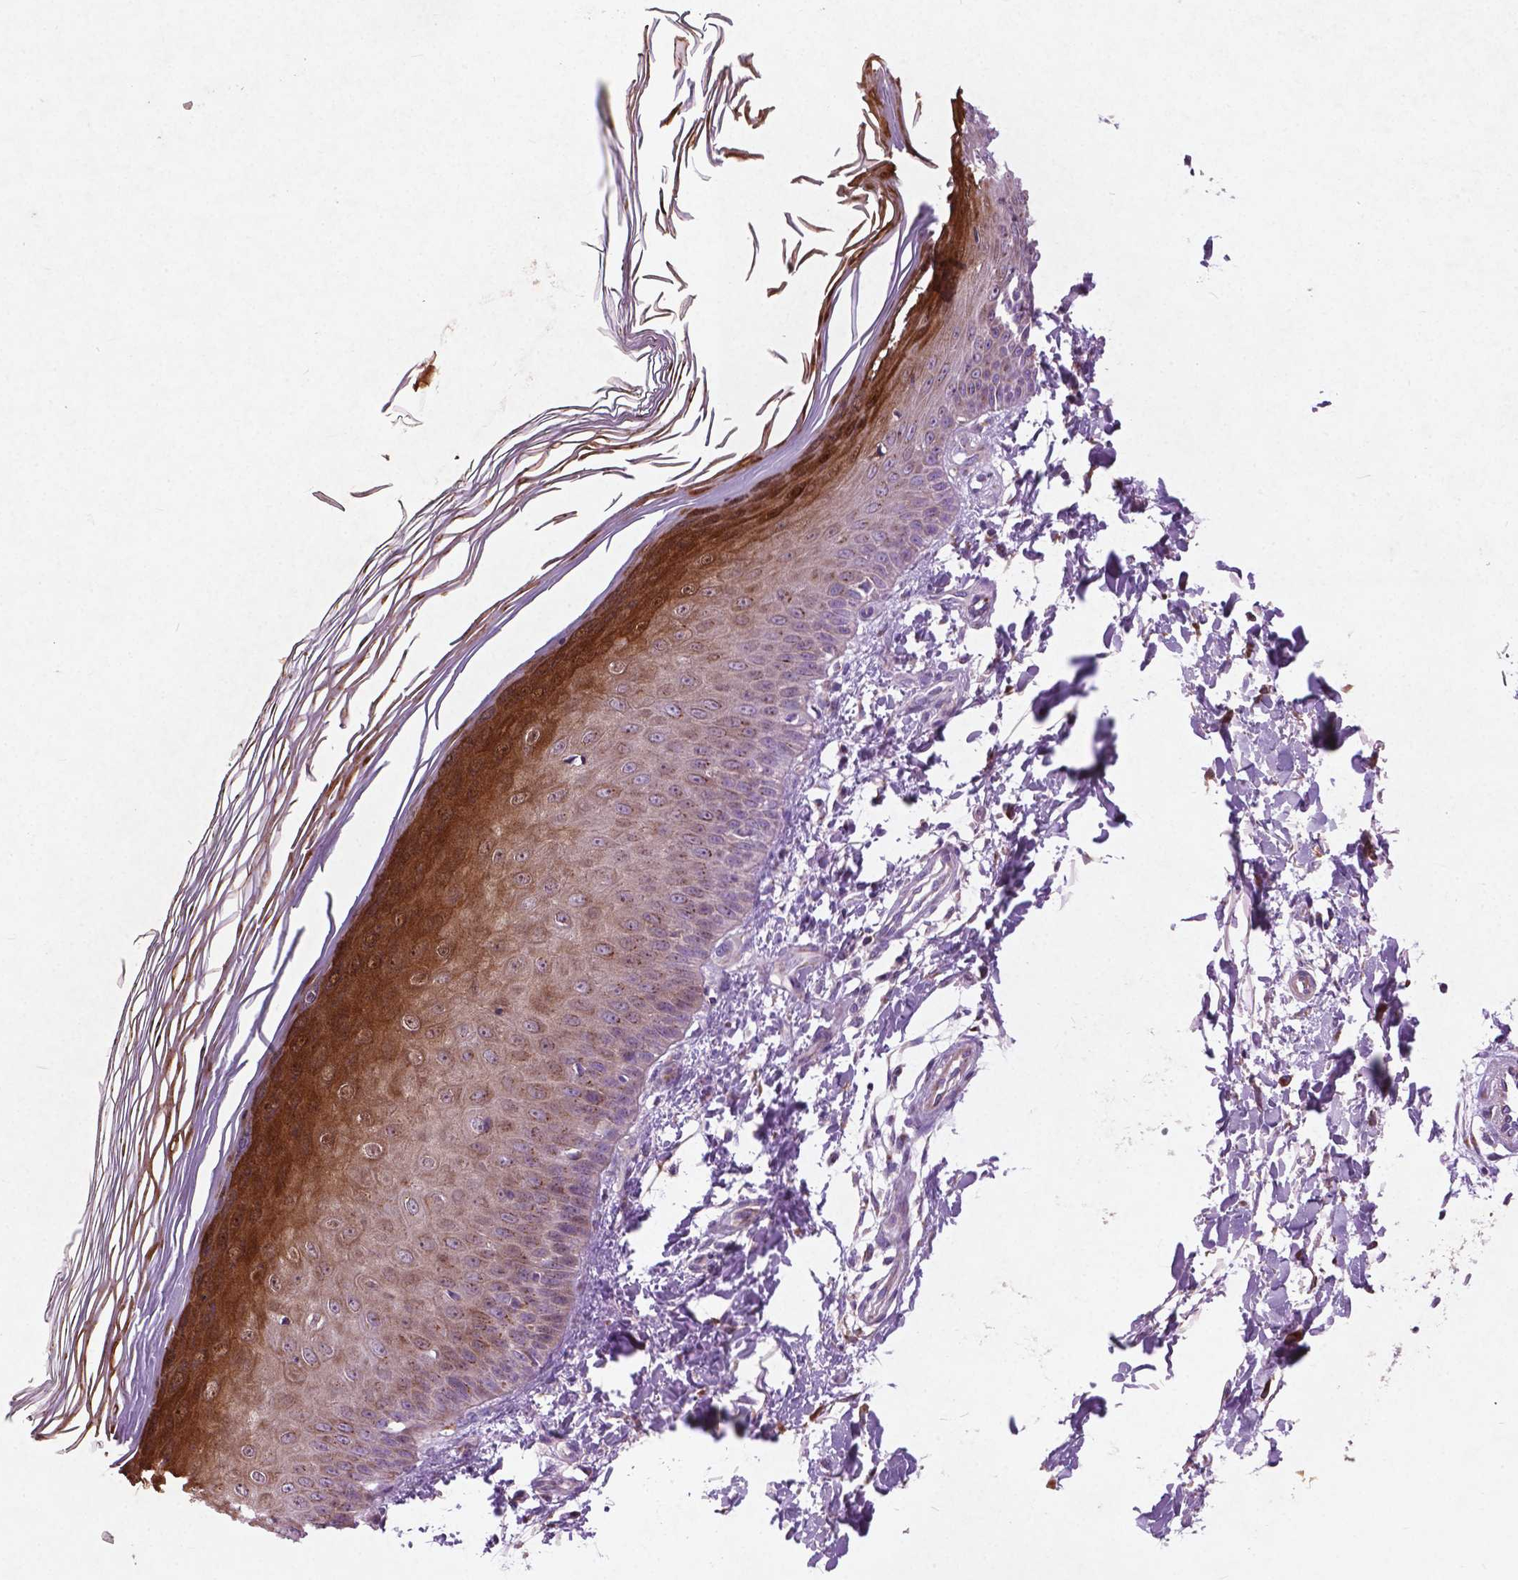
{"staining": {"intensity": "negative", "quantity": "none", "location": "none"}, "tissue": "skin", "cell_type": "Fibroblasts", "image_type": "normal", "snomed": [{"axis": "morphology", "description": "Normal tissue, NOS"}, {"axis": "topography", "description": "Skin"}], "caption": "This is an IHC histopathology image of benign skin. There is no staining in fibroblasts.", "gene": "ATG4D", "patient": {"sex": "female", "age": 62}}